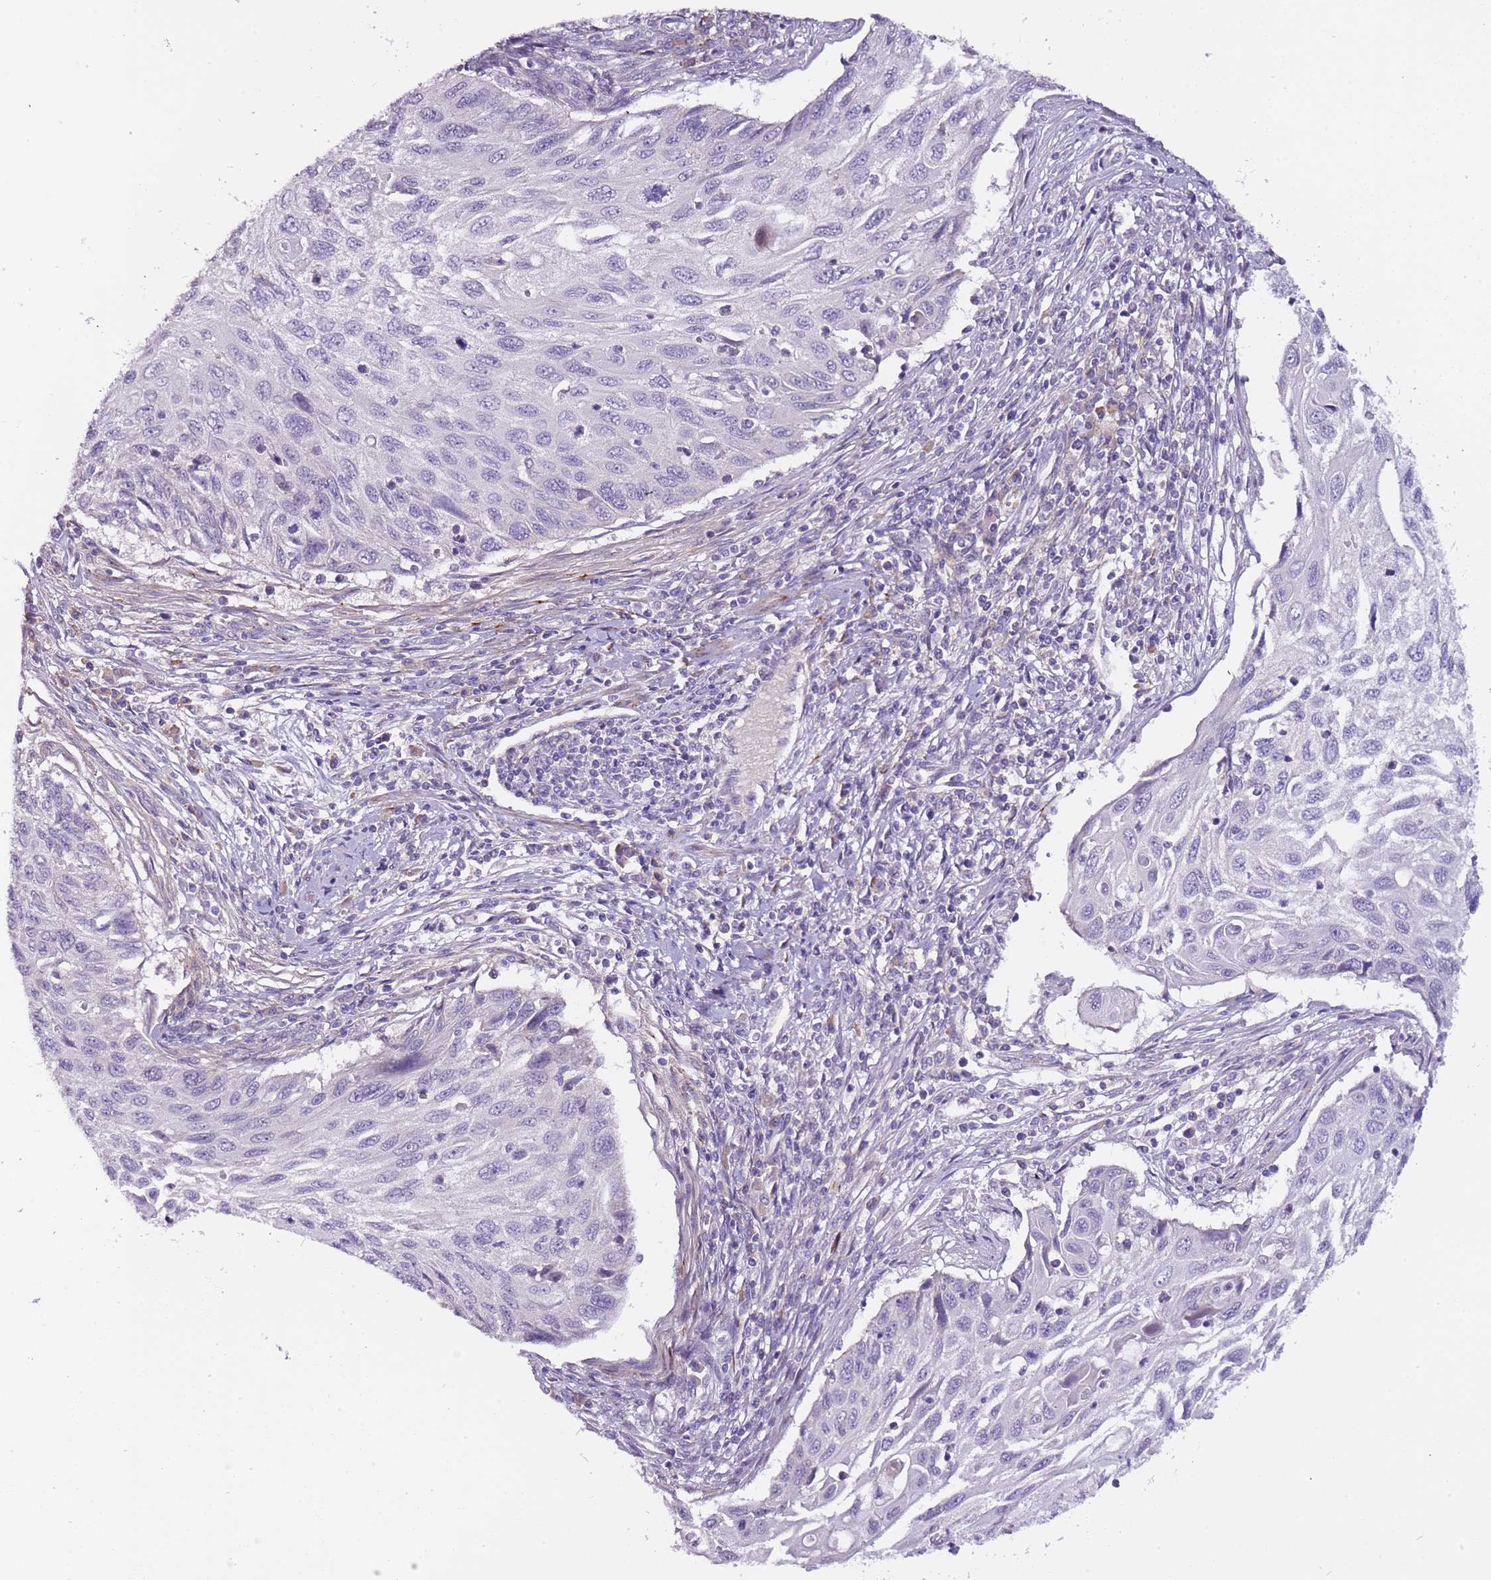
{"staining": {"intensity": "negative", "quantity": "none", "location": "none"}, "tissue": "cervical cancer", "cell_type": "Tumor cells", "image_type": "cancer", "snomed": [{"axis": "morphology", "description": "Squamous cell carcinoma, NOS"}, {"axis": "topography", "description": "Cervix"}], "caption": "Cervical cancer (squamous cell carcinoma) was stained to show a protein in brown. There is no significant positivity in tumor cells.", "gene": "NKX2-3", "patient": {"sex": "female", "age": 70}}